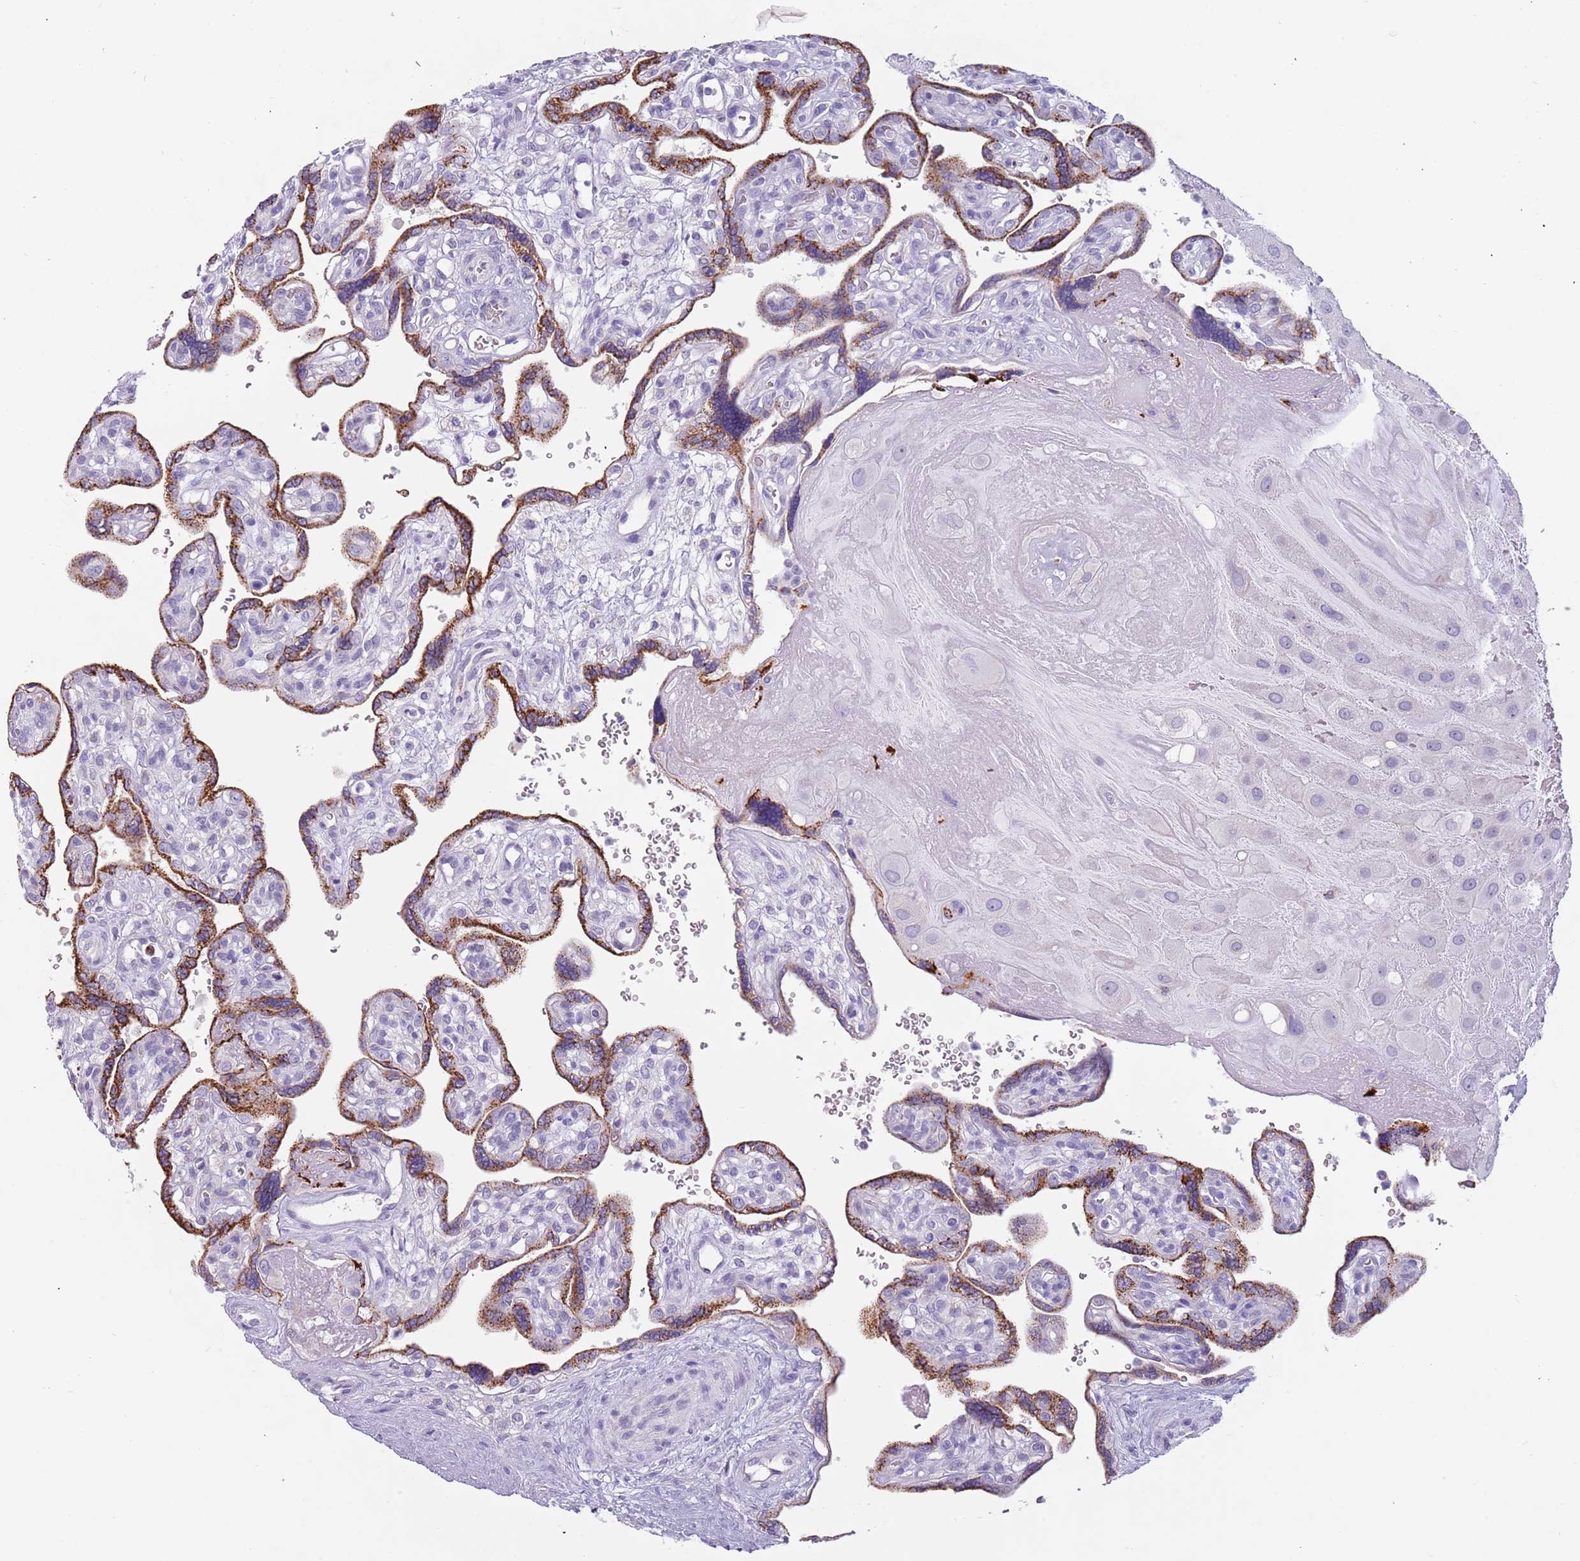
{"staining": {"intensity": "negative", "quantity": "none", "location": "none"}, "tissue": "placenta", "cell_type": "Decidual cells", "image_type": "normal", "snomed": [{"axis": "morphology", "description": "Normal tissue, NOS"}, {"axis": "topography", "description": "Placenta"}], "caption": "Immunohistochemical staining of unremarkable human placenta demonstrates no significant staining in decidual cells. (DAB (3,3'-diaminobenzidine) immunohistochemistry visualized using brightfield microscopy, high magnification).", "gene": "NWD2", "patient": {"sex": "female", "age": 39}}